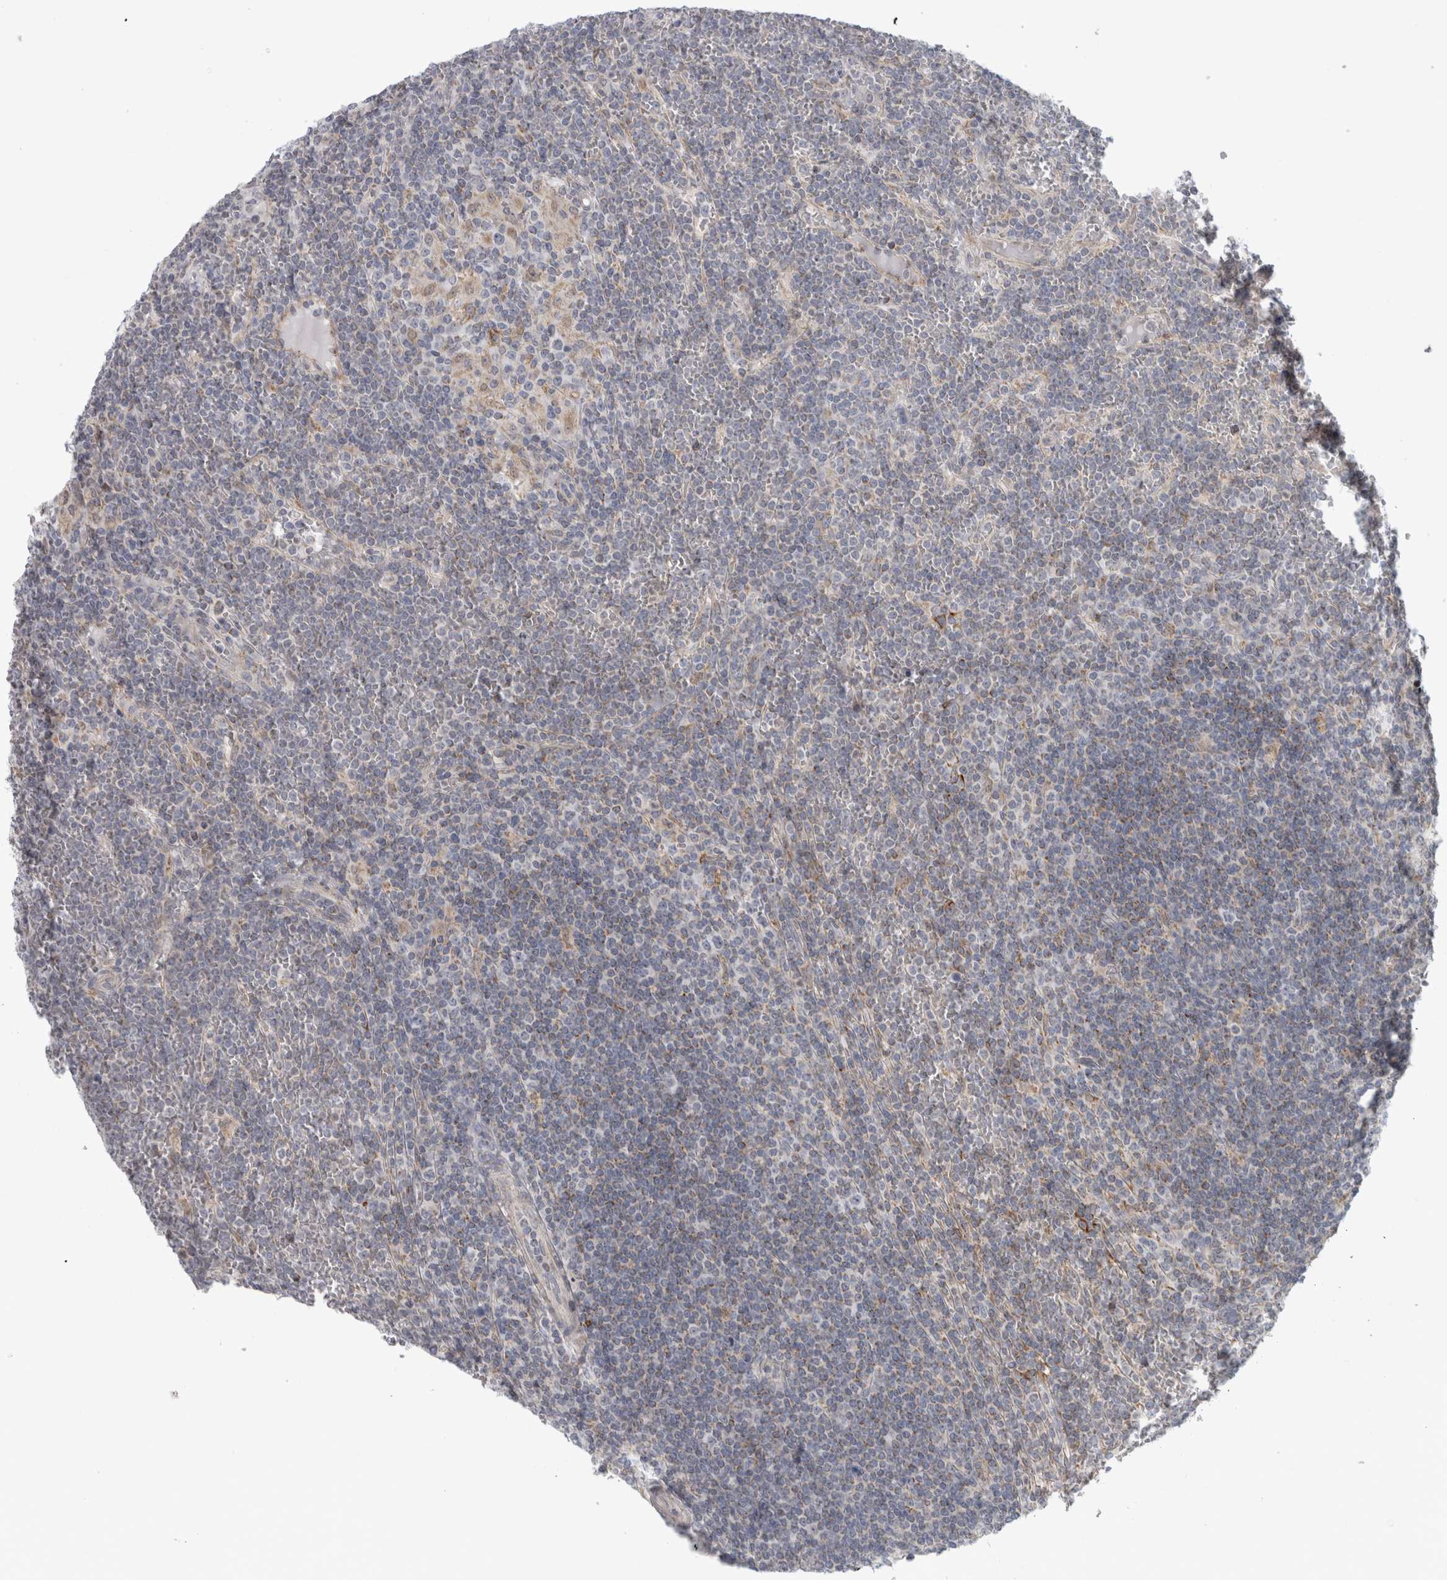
{"staining": {"intensity": "negative", "quantity": "none", "location": "none"}, "tissue": "lymphoma", "cell_type": "Tumor cells", "image_type": "cancer", "snomed": [{"axis": "morphology", "description": "Malignant lymphoma, non-Hodgkin's type, Low grade"}, {"axis": "topography", "description": "Spleen"}], "caption": "Lymphoma was stained to show a protein in brown. There is no significant staining in tumor cells.", "gene": "RAB18", "patient": {"sex": "female", "age": 19}}